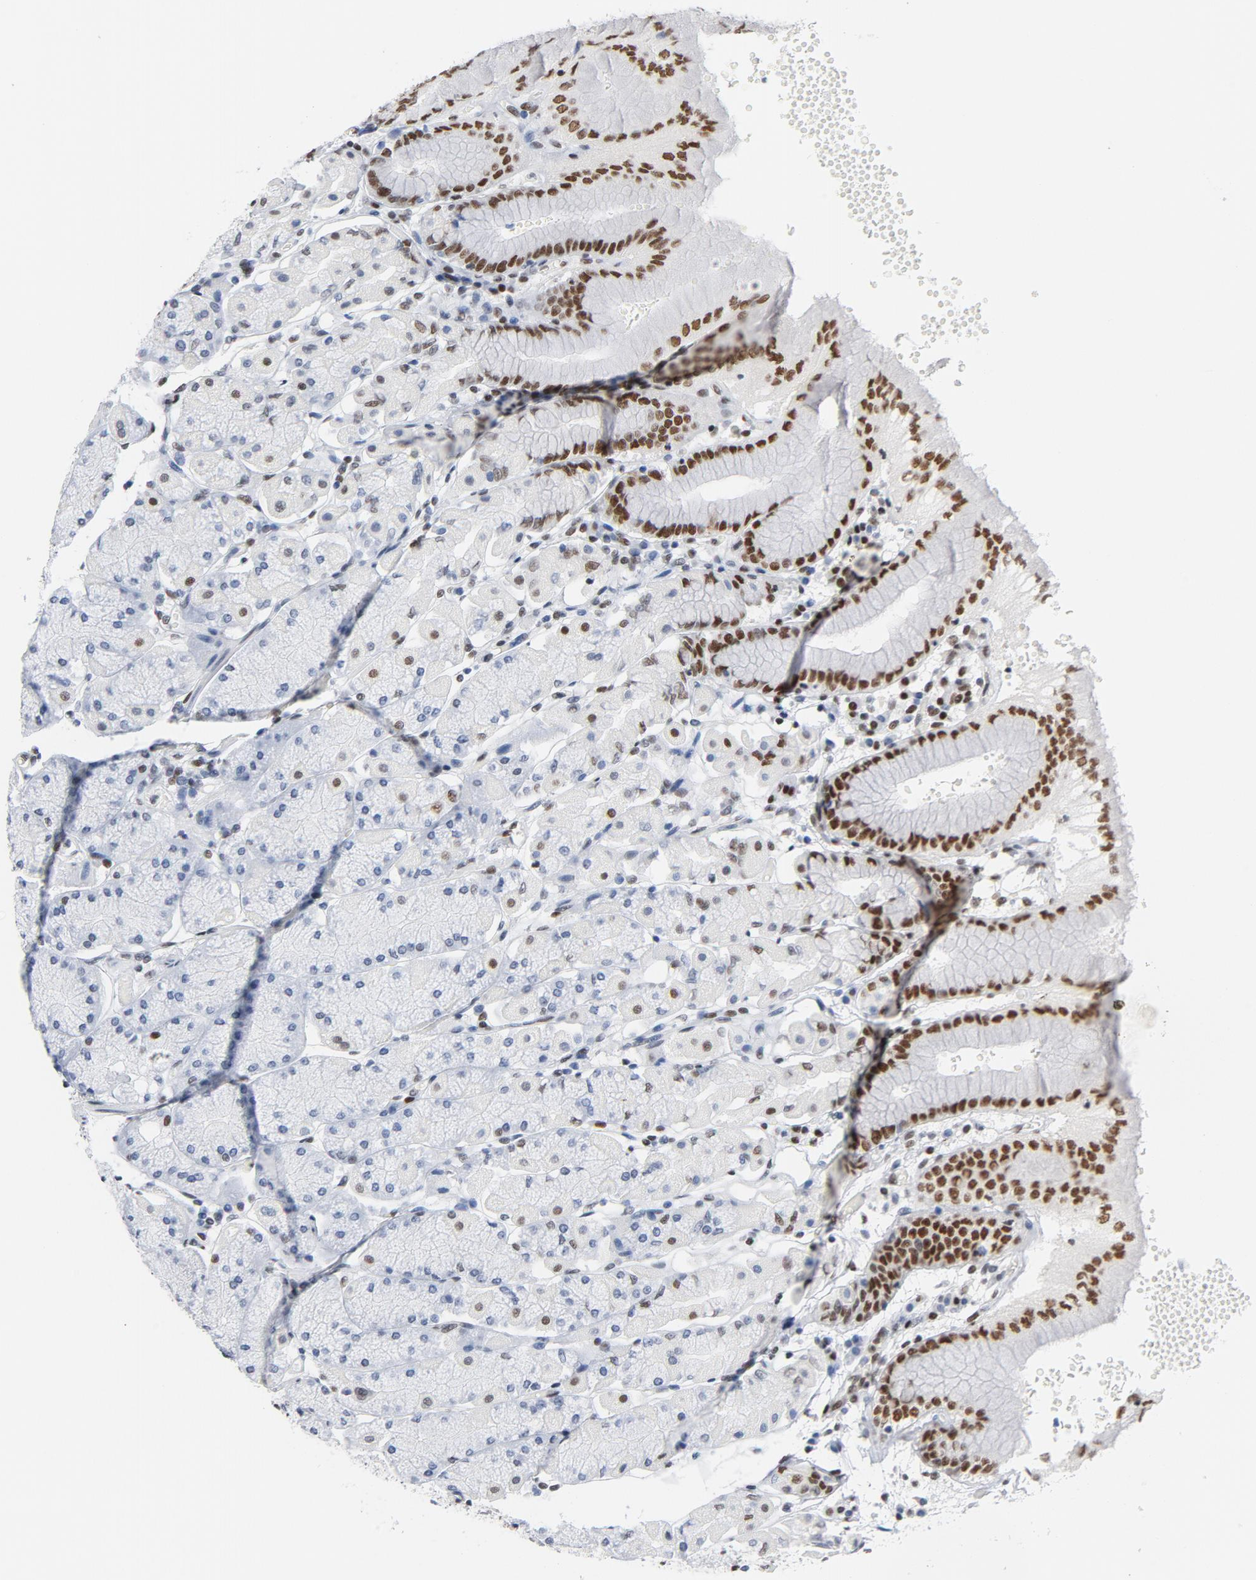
{"staining": {"intensity": "moderate", "quantity": "25%-75%", "location": "nuclear"}, "tissue": "stomach", "cell_type": "Glandular cells", "image_type": "normal", "snomed": [{"axis": "morphology", "description": "Normal tissue, NOS"}, {"axis": "topography", "description": "Stomach, upper"}, {"axis": "topography", "description": "Stomach"}], "caption": "Immunohistochemical staining of unremarkable human stomach exhibits medium levels of moderate nuclear positivity in approximately 25%-75% of glandular cells.", "gene": "CSTF2", "patient": {"sex": "male", "age": 76}}